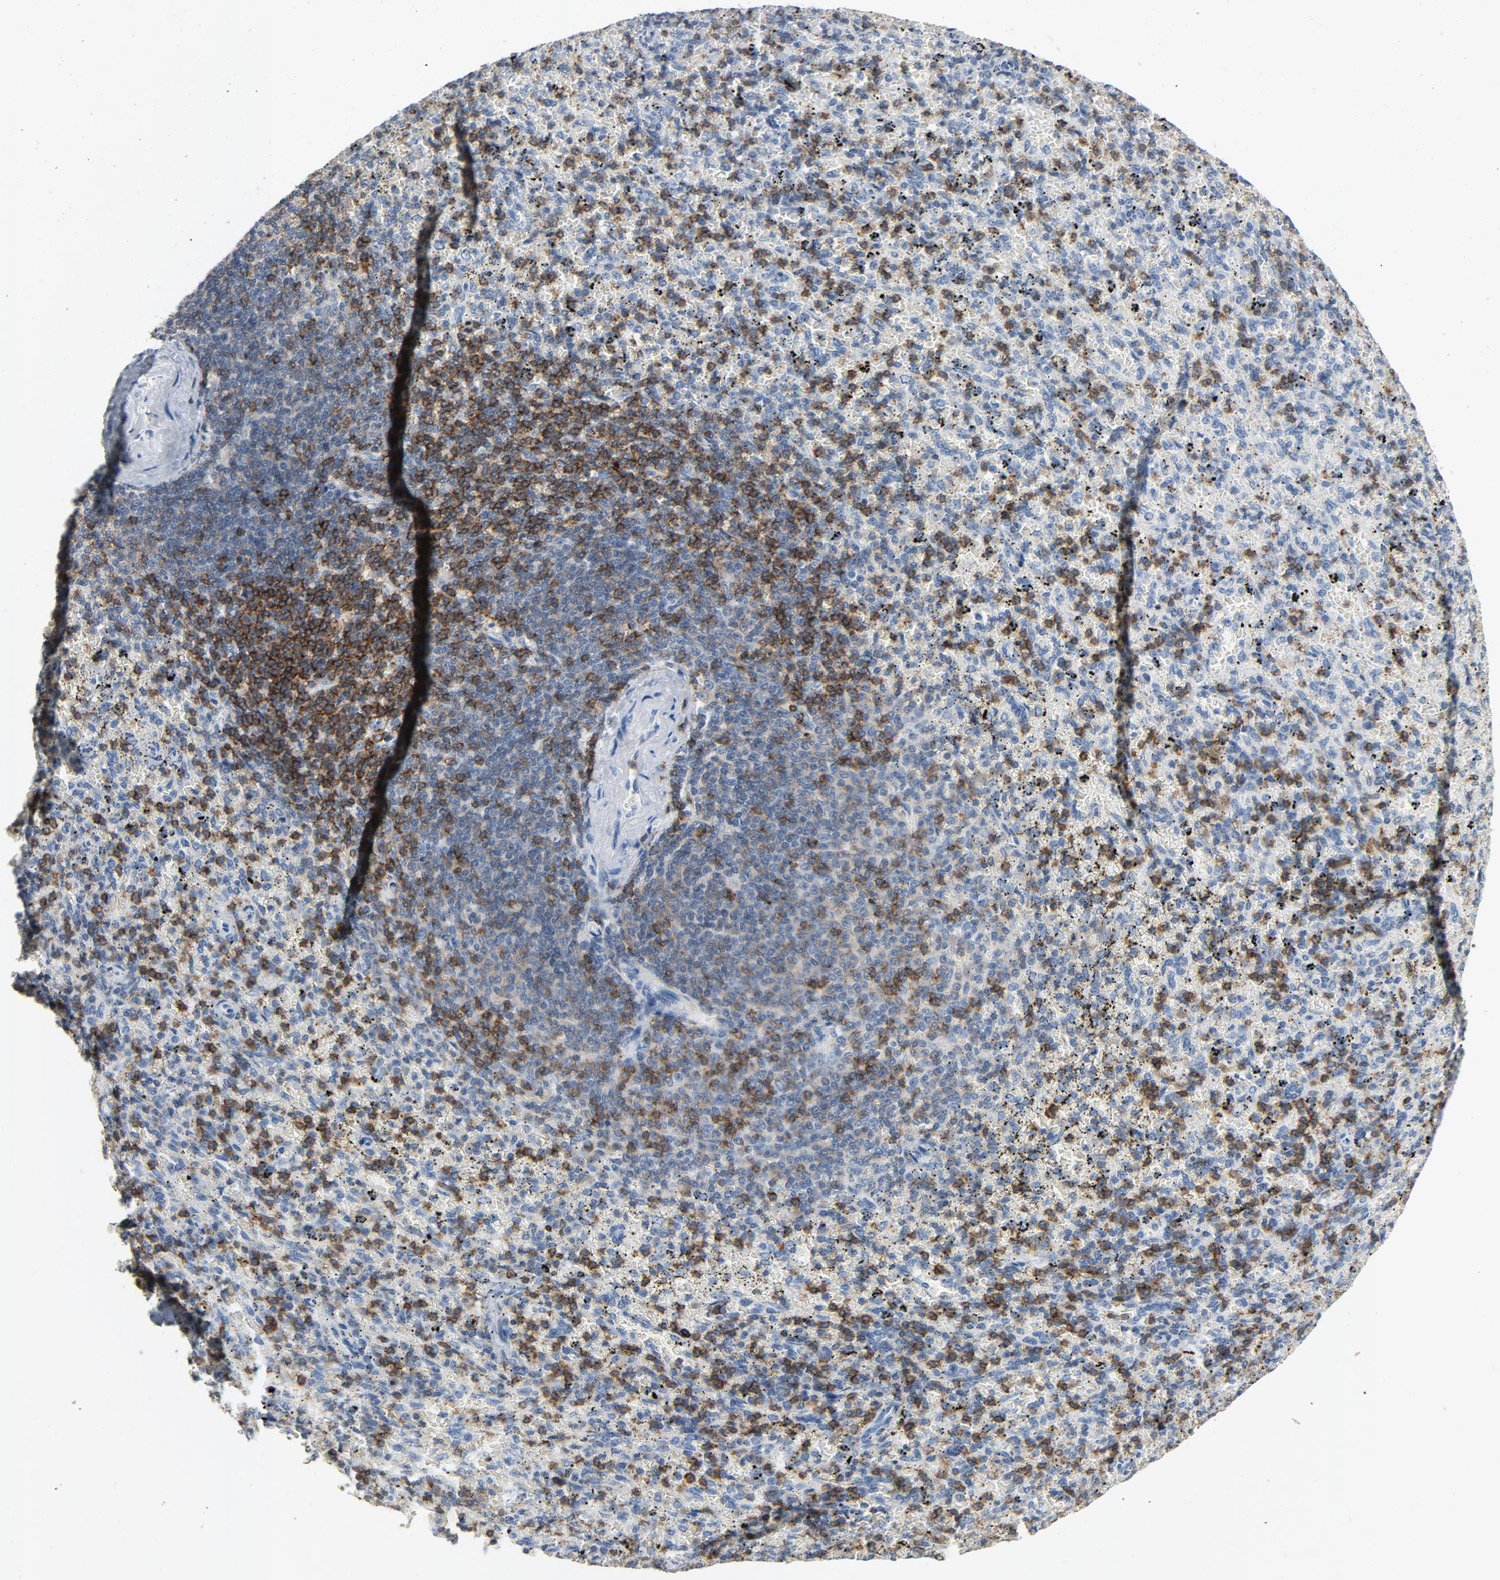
{"staining": {"intensity": "strong", "quantity": "25%-75%", "location": "cytoplasmic/membranous"}, "tissue": "spleen", "cell_type": "Cells in red pulp", "image_type": "normal", "snomed": [{"axis": "morphology", "description": "Normal tissue, NOS"}, {"axis": "topography", "description": "Spleen"}], "caption": "Protein staining reveals strong cytoplasmic/membranous staining in approximately 25%-75% of cells in red pulp in normal spleen. The staining was performed using DAB (3,3'-diaminobenzidine), with brown indicating positive protein expression. Nuclei are stained blue with hematoxylin.", "gene": "LCK", "patient": {"sex": "female", "age": 43}}